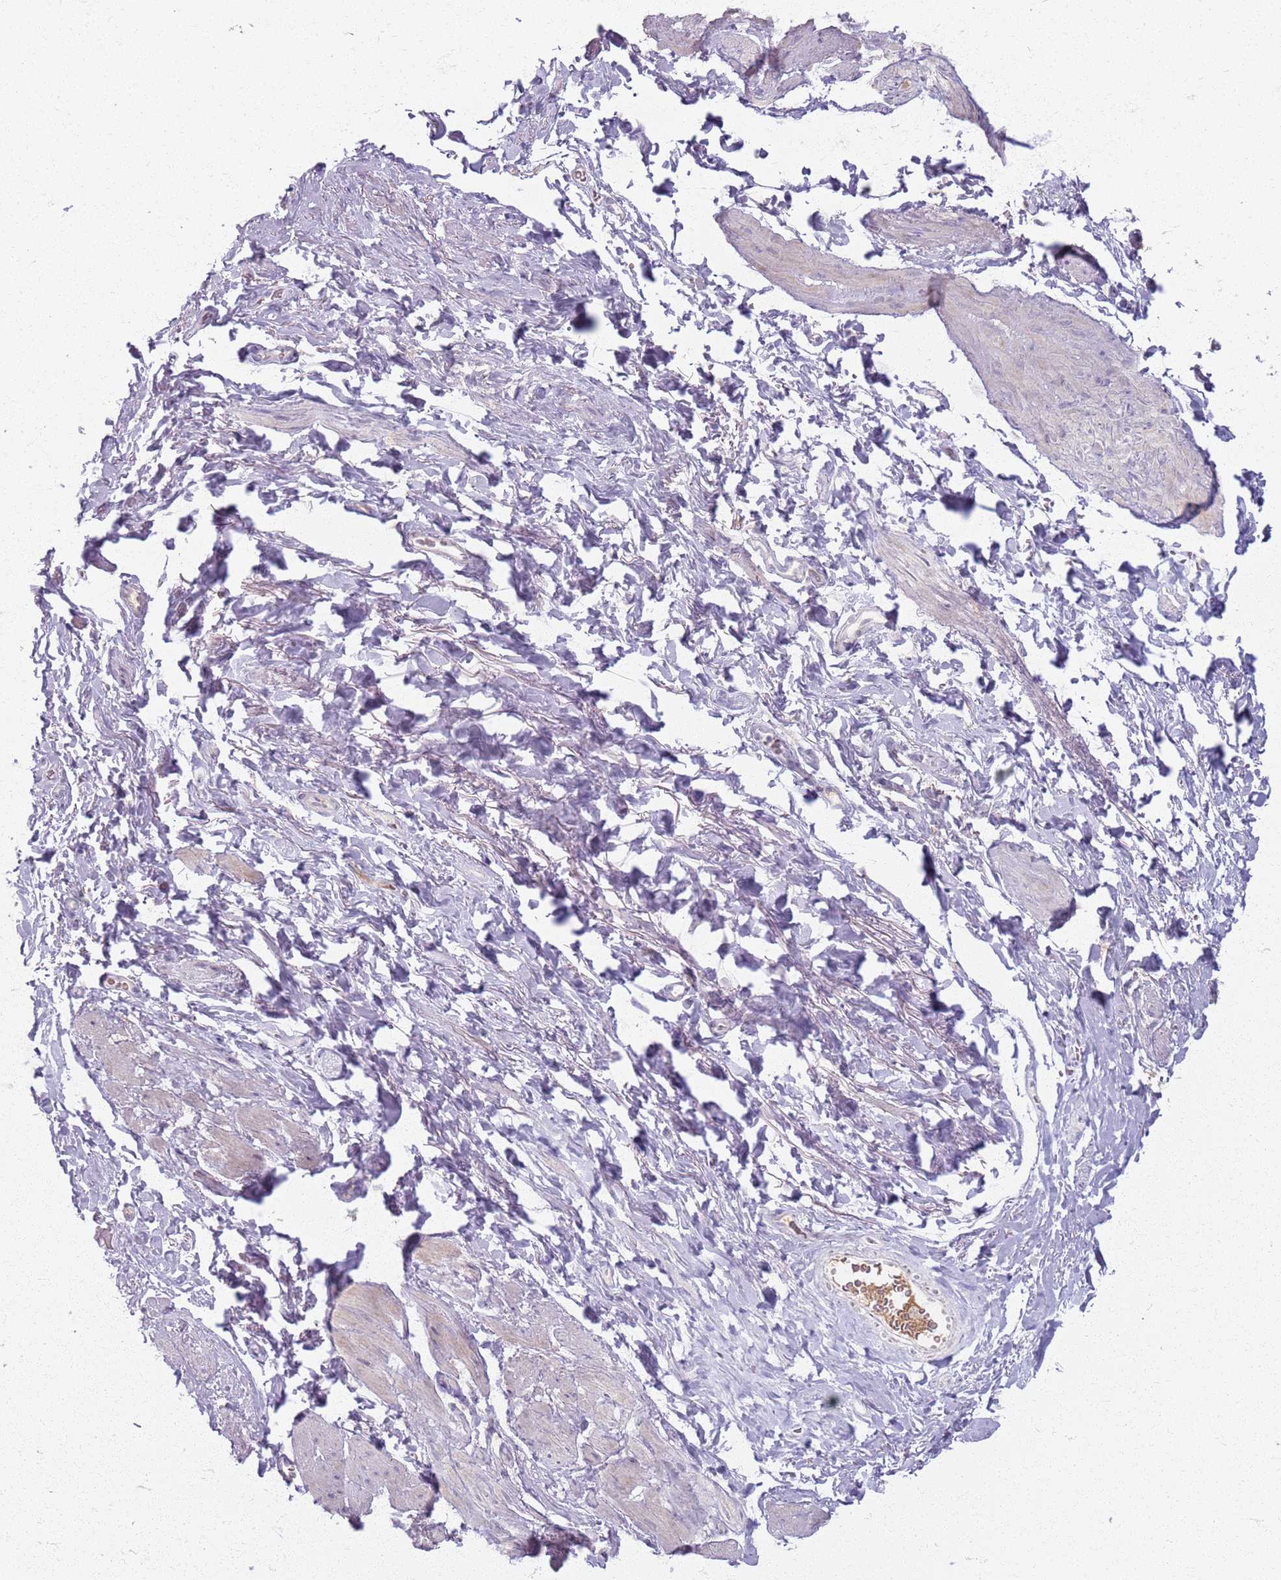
{"staining": {"intensity": "negative", "quantity": "none", "location": "none"}, "tissue": "smooth muscle", "cell_type": "Smooth muscle cells", "image_type": "normal", "snomed": [{"axis": "morphology", "description": "Normal tissue, NOS"}, {"axis": "topography", "description": "Smooth muscle"}, {"axis": "topography", "description": "Peripheral nerve tissue"}], "caption": "This image is of unremarkable smooth muscle stained with immunohistochemistry (IHC) to label a protein in brown with the nuclei are counter-stained blue. There is no staining in smooth muscle cells.", "gene": "CRIPT", "patient": {"sex": "male", "age": 69}}